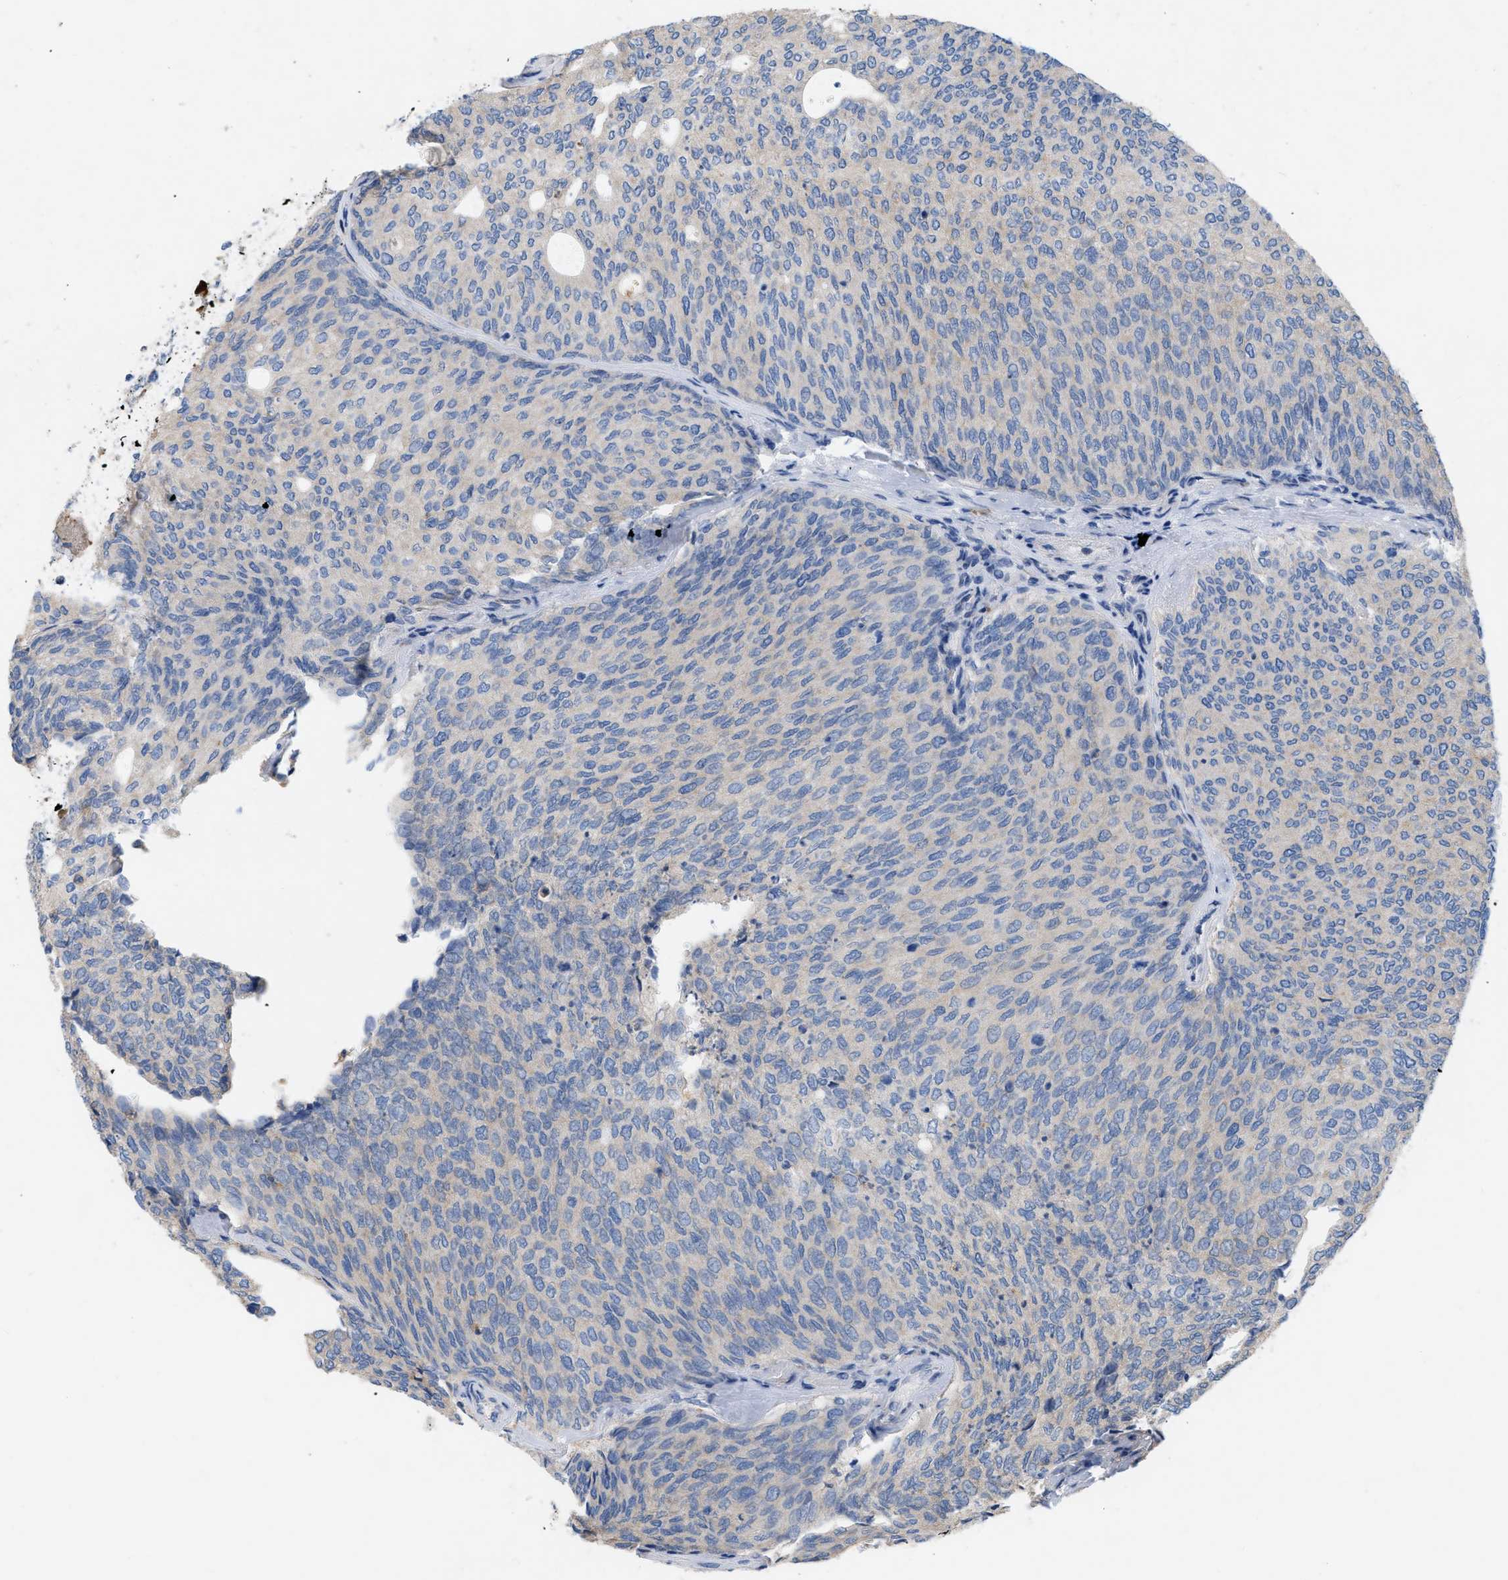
{"staining": {"intensity": "weak", "quantity": "<25%", "location": "cytoplasmic/membranous"}, "tissue": "urothelial cancer", "cell_type": "Tumor cells", "image_type": "cancer", "snomed": [{"axis": "morphology", "description": "Urothelial carcinoma, Low grade"}, {"axis": "topography", "description": "Urinary bladder"}], "caption": "An image of human low-grade urothelial carcinoma is negative for staining in tumor cells. Brightfield microscopy of IHC stained with DAB (brown) and hematoxylin (blue), captured at high magnification.", "gene": "PLPPR5", "patient": {"sex": "female", "age": 79}}